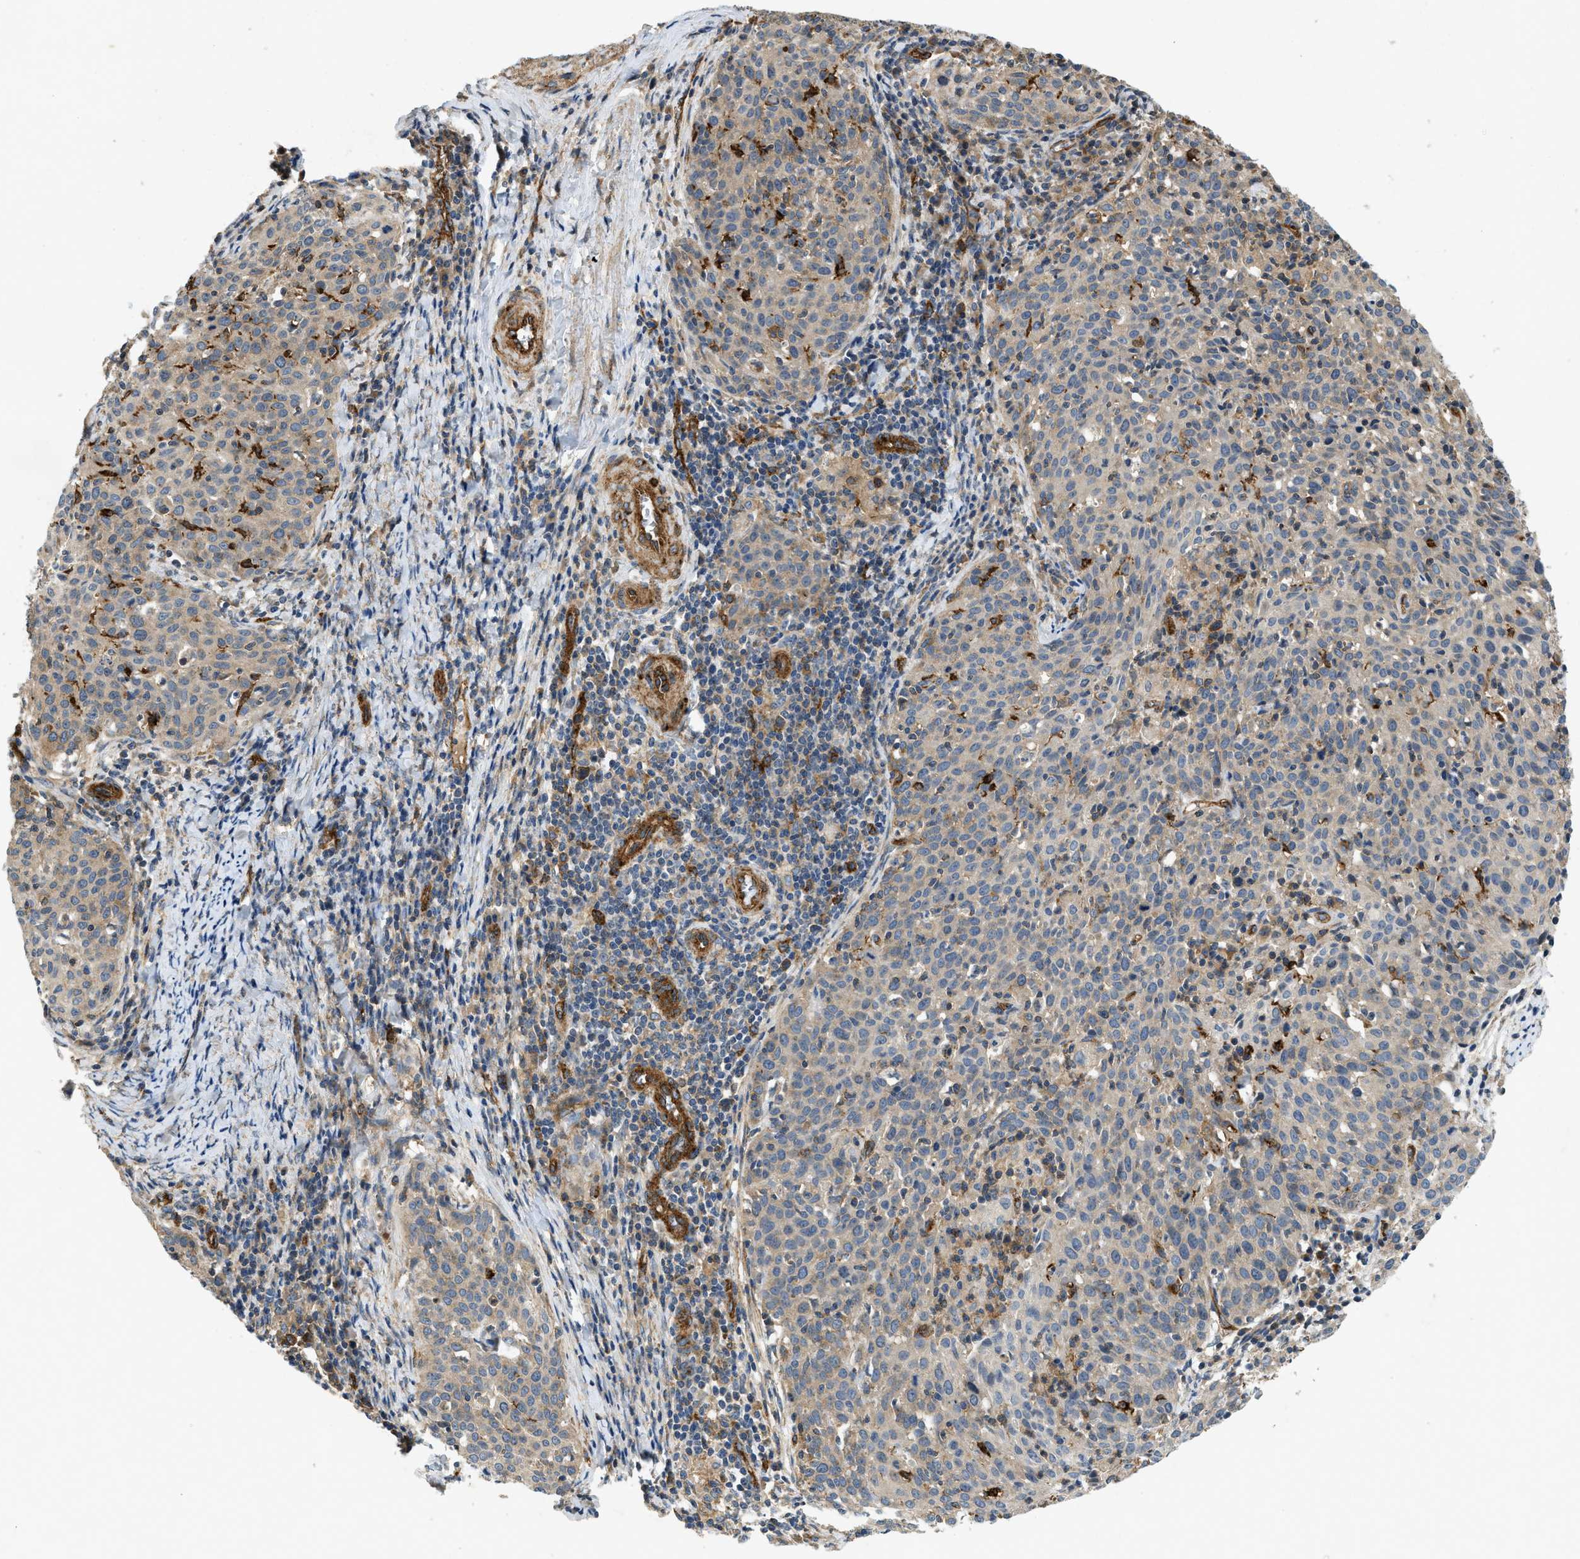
{"staining": {"intensity": "moderate", "quantity": "<25%", "location": "cytoplasmic/membranous"}, "tissue": "cervical cancer", "cell_type": "Tumor cells", "image_type": "cancer", "snomed": [{"axis": "morphology", "description": "Squamous cell carcinoma, NOS"}, {"axis": "topography", "description": "Cervix"}], "caption": "Protein staining of cervical cancer (squamous cell carcinoma) tissue reveals moderate cytoplasmic/membranous staining in approximately <25% of tumor cells.", "gene": "HIP1", "patient": {"sex": "female", "age": 38}}